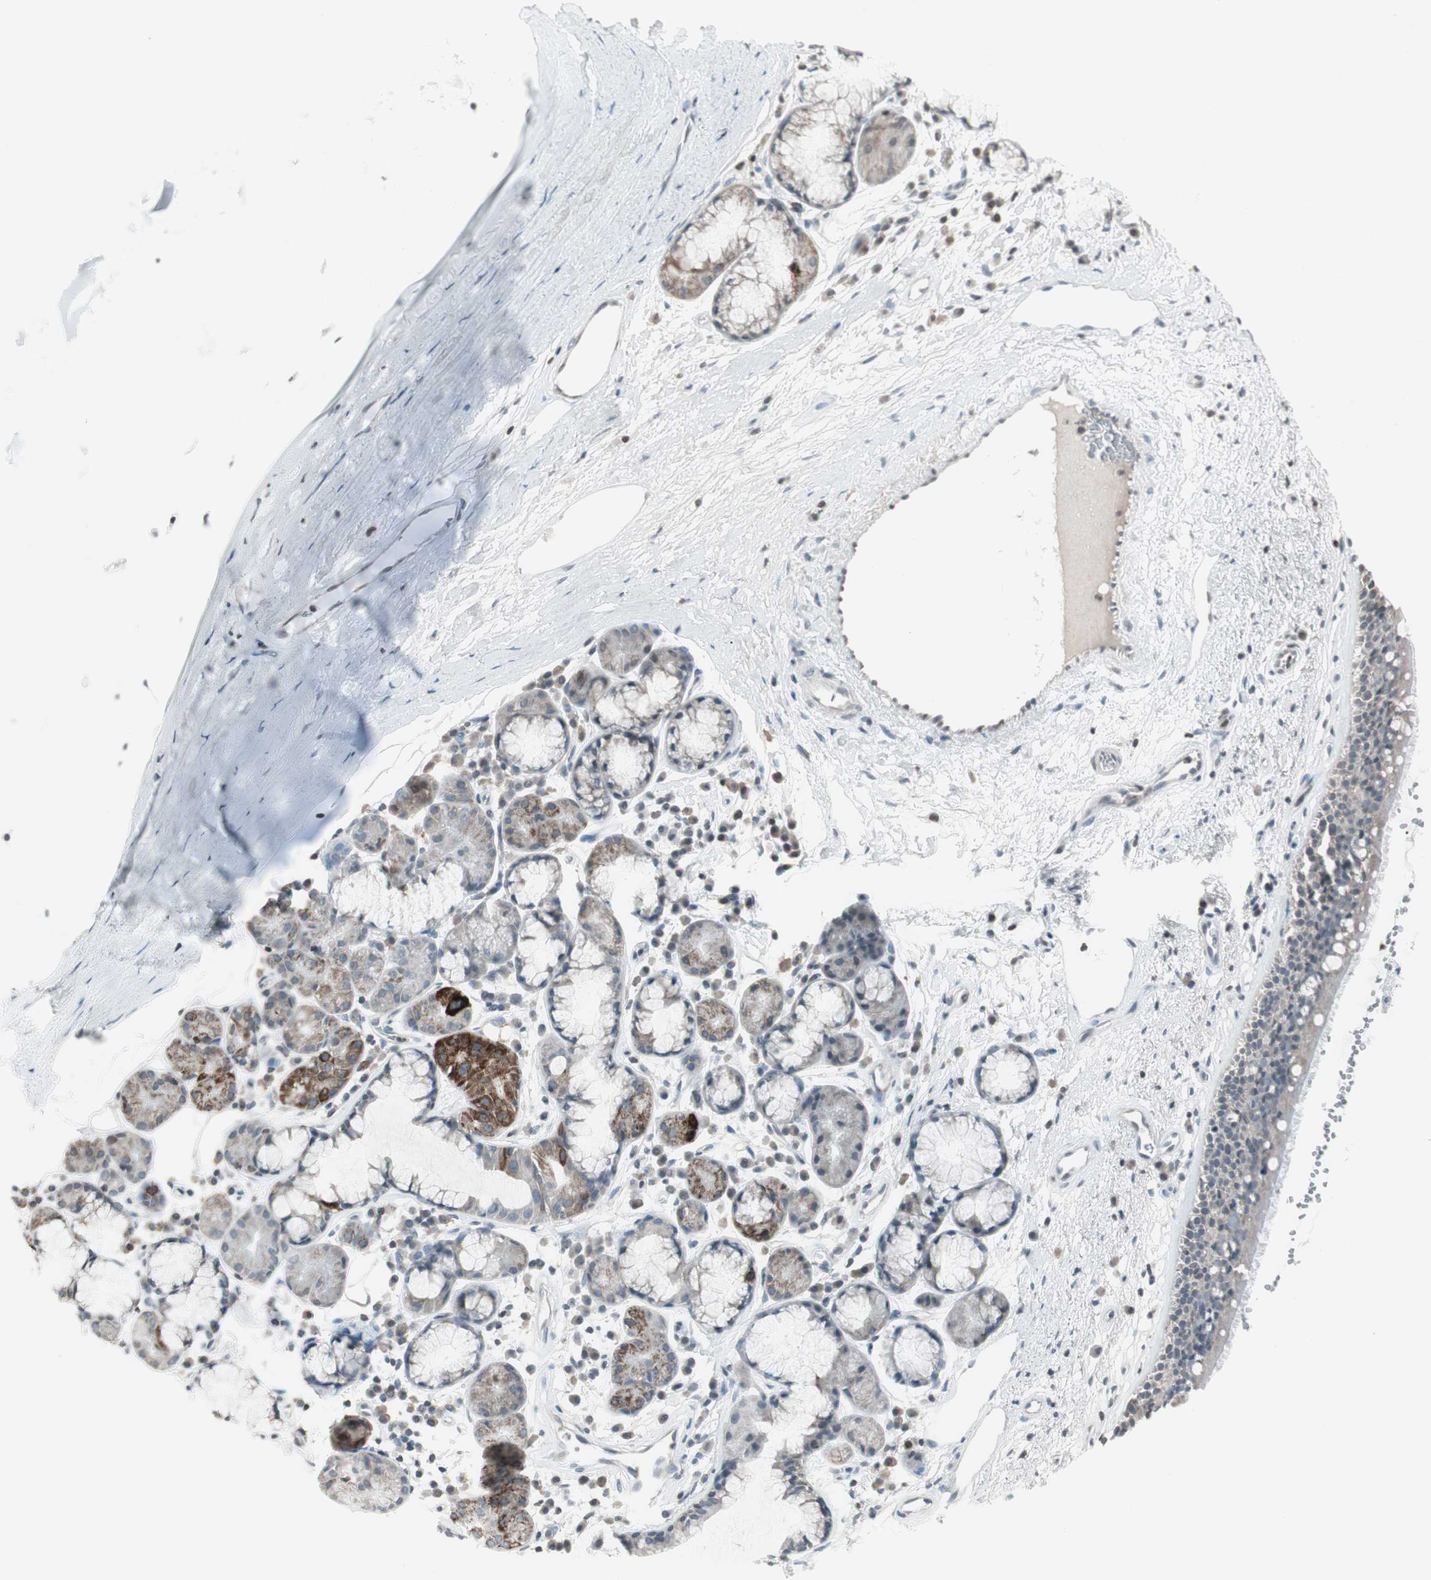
{"staining": {"intensity": "weak", "quantity": ">75%", "location": "cytoplasmic/membranous"}, "tissue": "bronchus", "cell_type": "Respiratory epithelial cells", "image_type": "normal", "snomed": [{"axis": "morphology", "description": "Normal tissue, NOS"}, {"axis": "topography", "description": "Bronchus"}], "caption": "Approximately >75% of respiratory epithelial cells in normal bronchus display weak cytoplasmic/membranous protein staining as visualized by brown immunohistochemical staining.", "gene": "ARG2", "patient": {"sex": "female", "age": 54}}